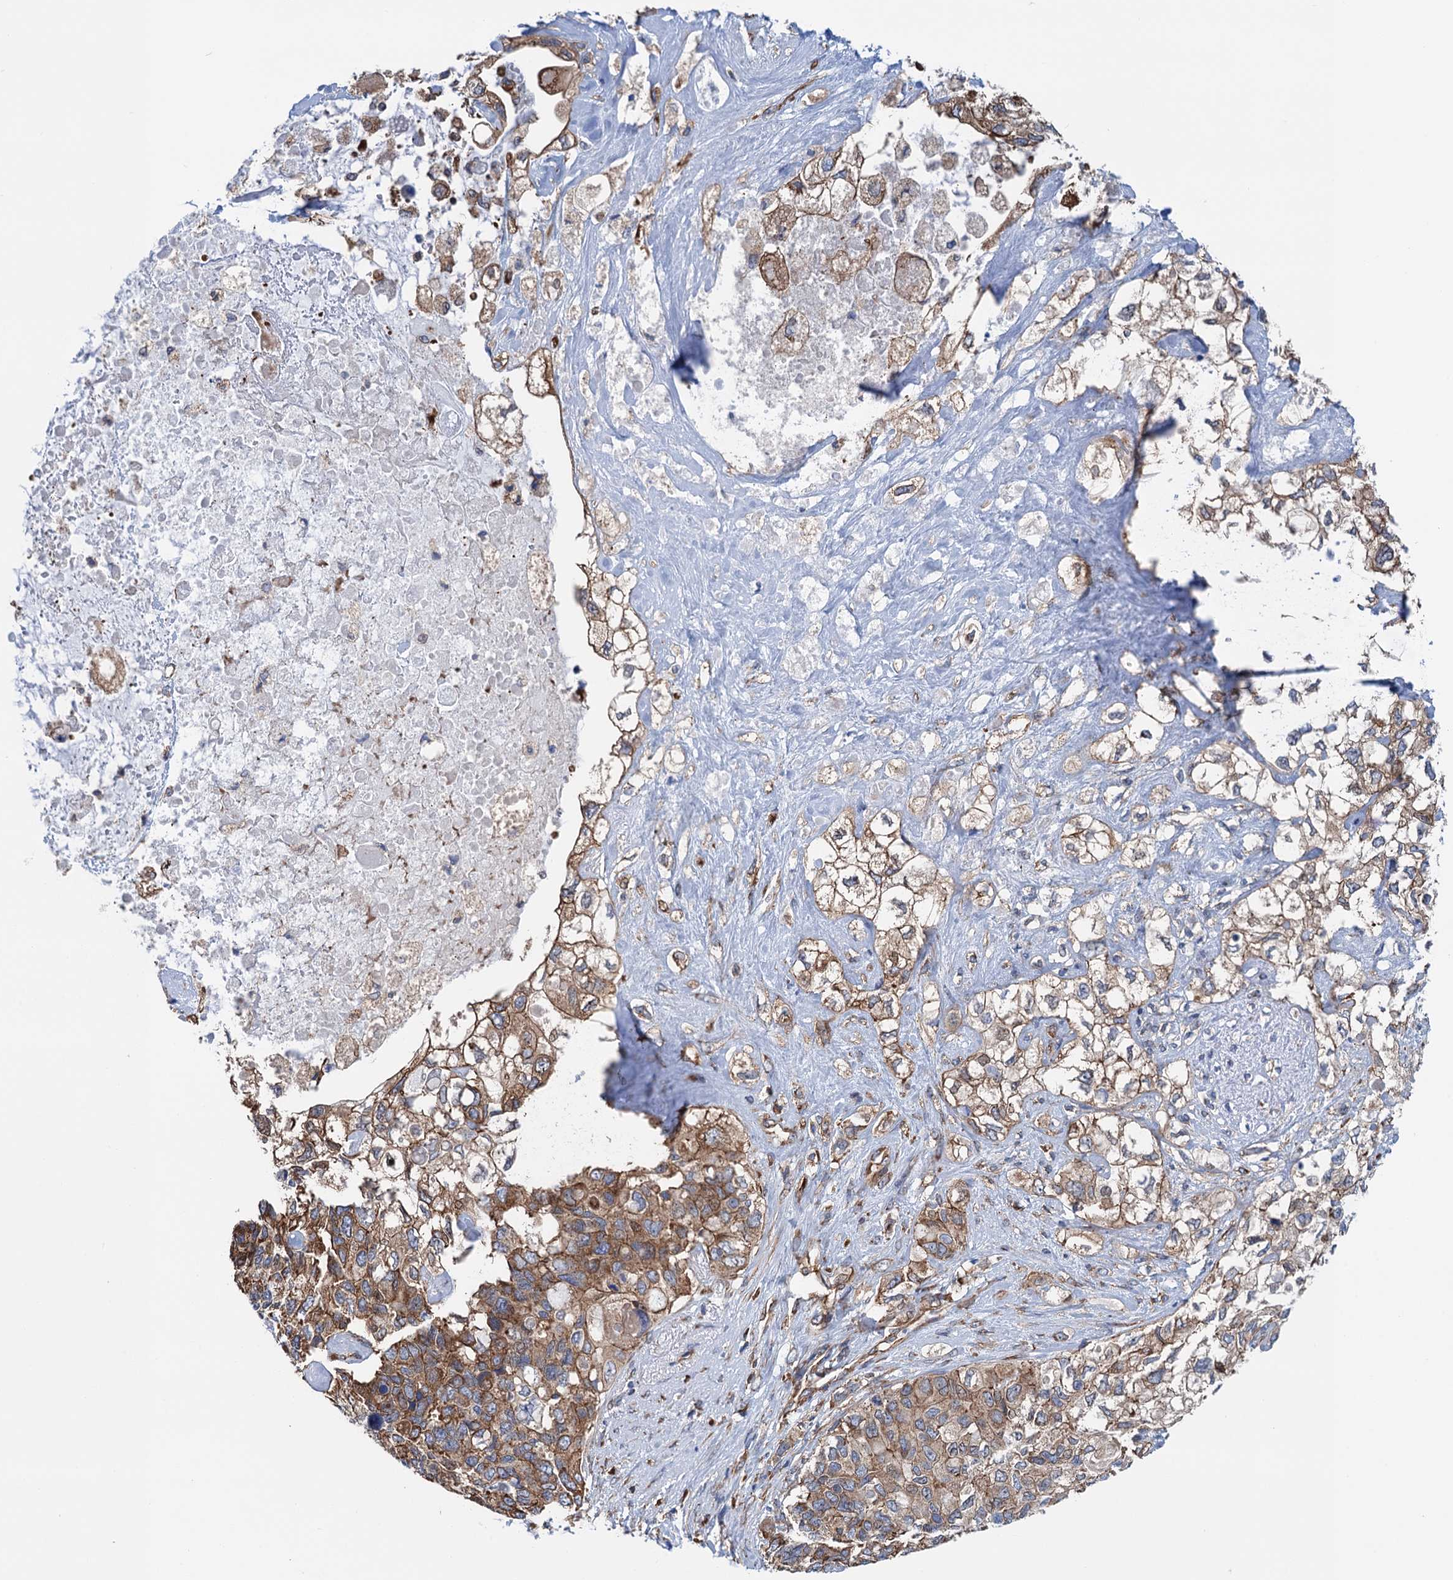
{"staining": {"intensity": "moderate", "quantity": ">75%", "location": "cytoplasmic/membranous"}, "tissue": "pancreatic cancer", "cell_type": "Tumor cells", "image_type": "cancer", "snomed": [{"axis": "morphology", "description": "Adenocarcinoma, NOS"}, {"axis": "topography", "description": "Pancreas"}], "caption": "Immunohistochemical staining of human pancreatic cancer (adenocarcinoma) reveals medium levels of moderate cytoplasmic/membranous protein positivity in about >75% of tumor cells.", "gene": "SLC12A7", "patient": {"sex": "female", "age": 56}}